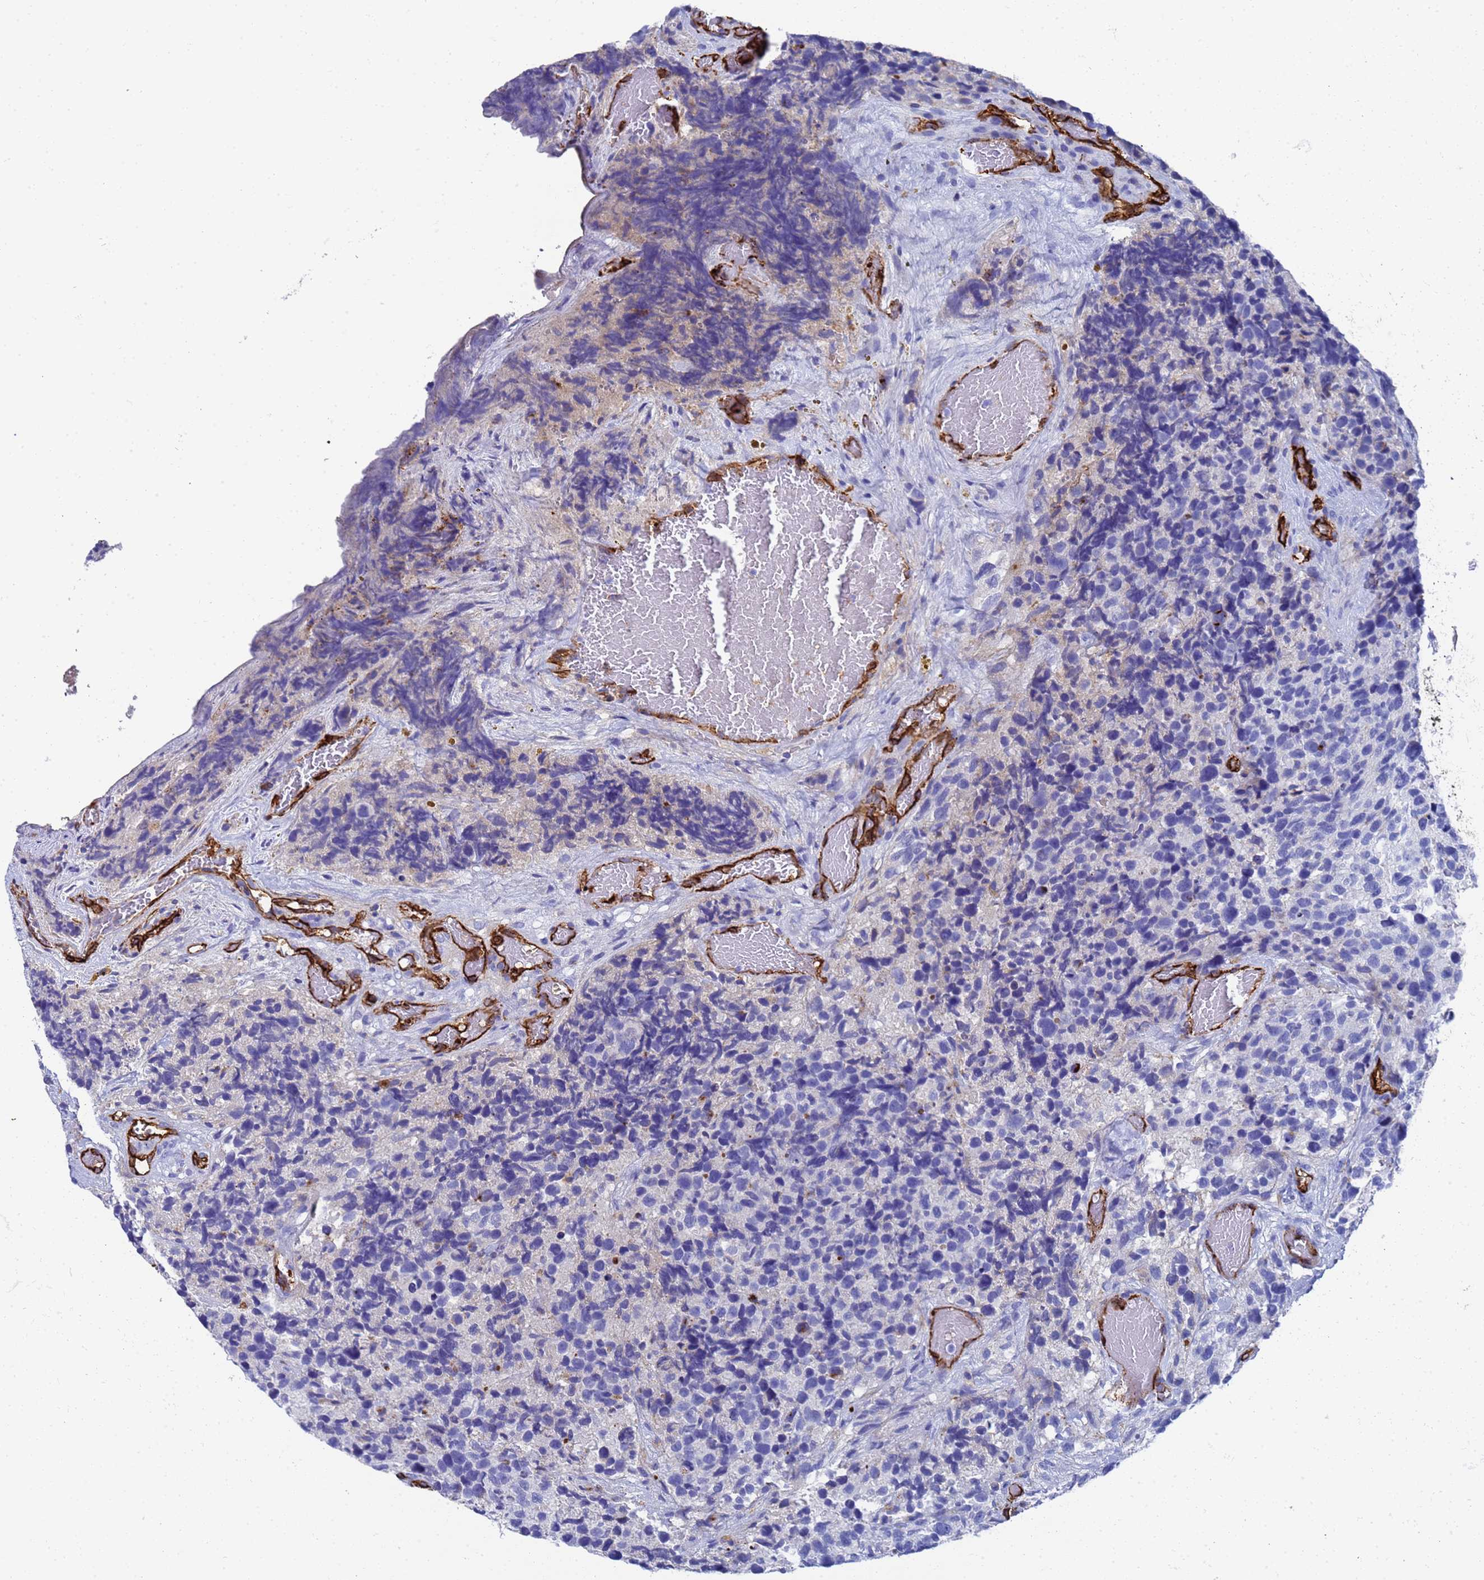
{"staining": {"intensity": "negative", "quantity": "none", "location": "none"}, "tissue": "glioma", "cell_type": "Tumor cells", "image_type": "cancer", "snomed": [{"axis": "morphology", "description": "Glioma, malignant, High grade"}, {"axis": "topography", "description": "Brain"}], "caption": "Tumor cells are negative for brown protein staining in glioma.", "gene": "ADIPOQ", "patient": {"sex": "male", "age": 69}}